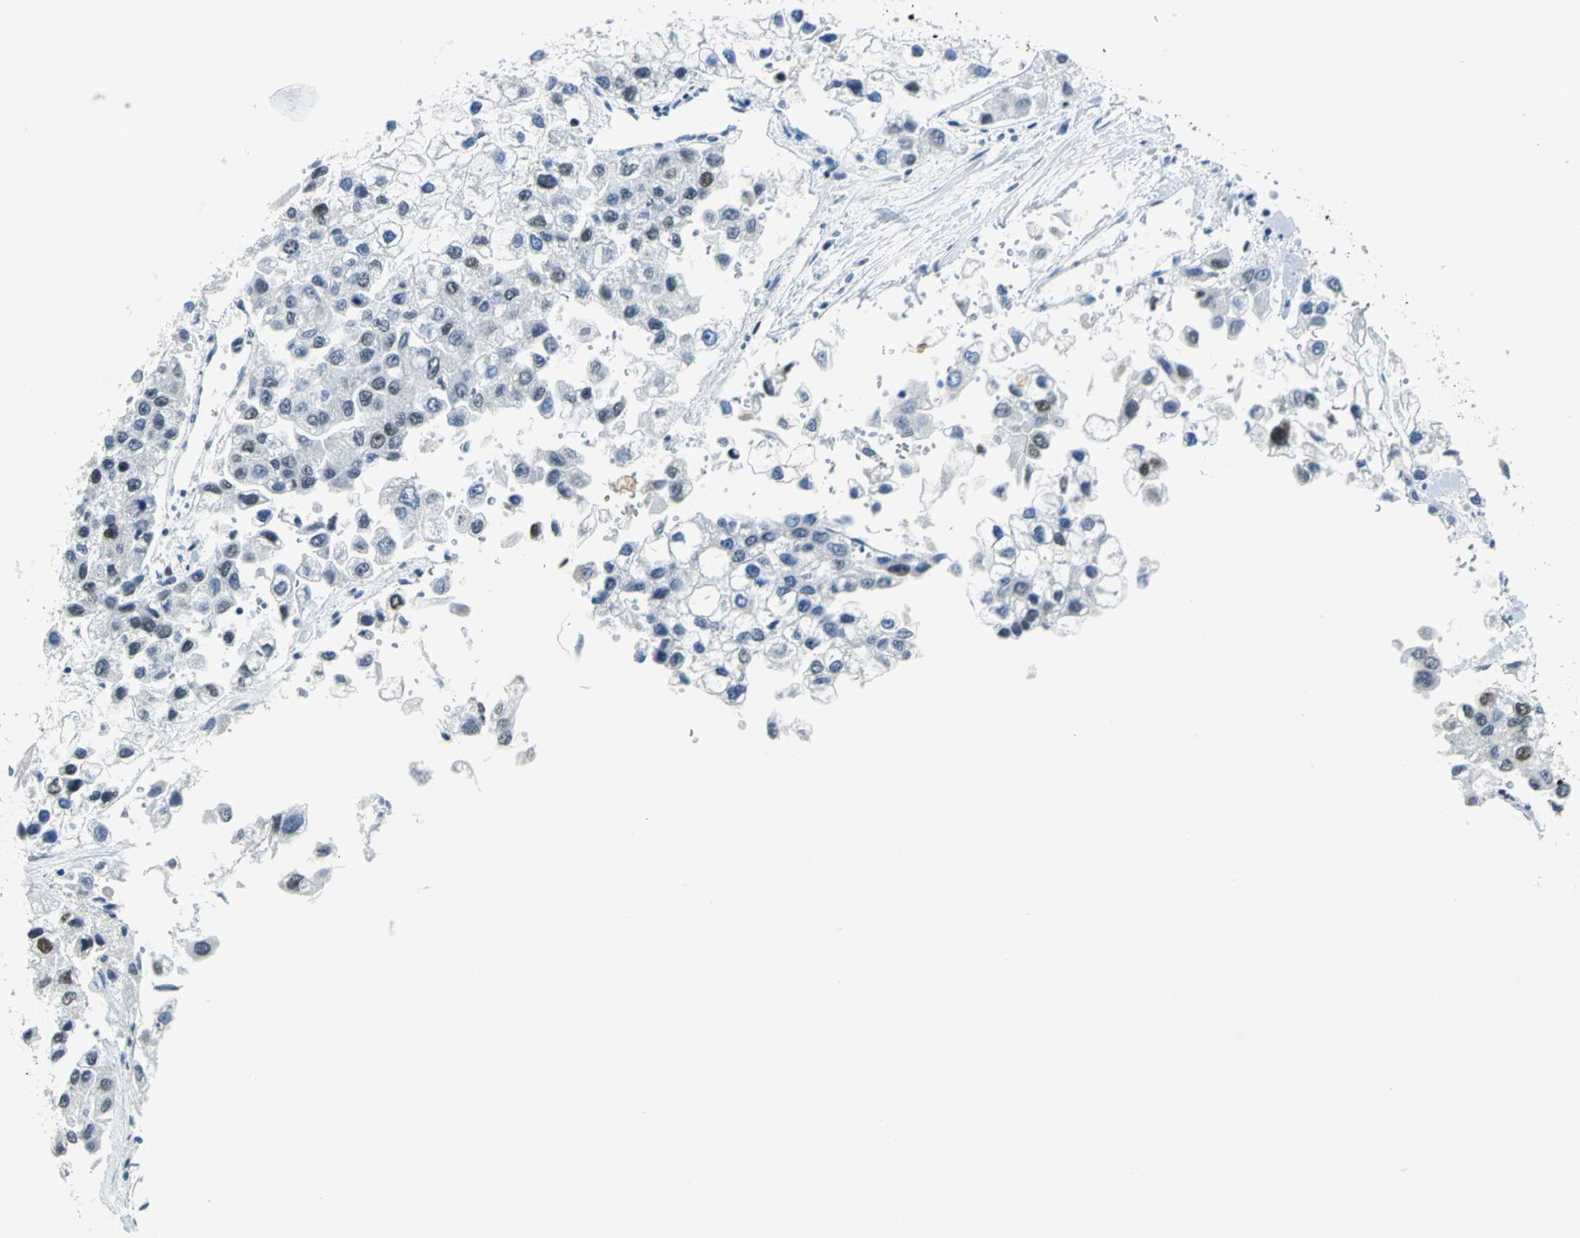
{"staining": {"intensity": "weak", "quantity": "25%-75%", "location": "nuclear"}, "tissue": "liver cancer", "cell_type": "Tumor cells", "image_type": "cancer", "snomed": [{"axis": "morphology", "description": "Carcinoma, Hepatocellular, NOS"}, {"axis": "topography", "description": "Liver"}], "caption": "Protein staining of liver cancer tissue shows weak nuclear staining in approximately 25%-75% of tumor cells.", "gene": "MCM3", "patient": {"sex": "female", "age": 66}}